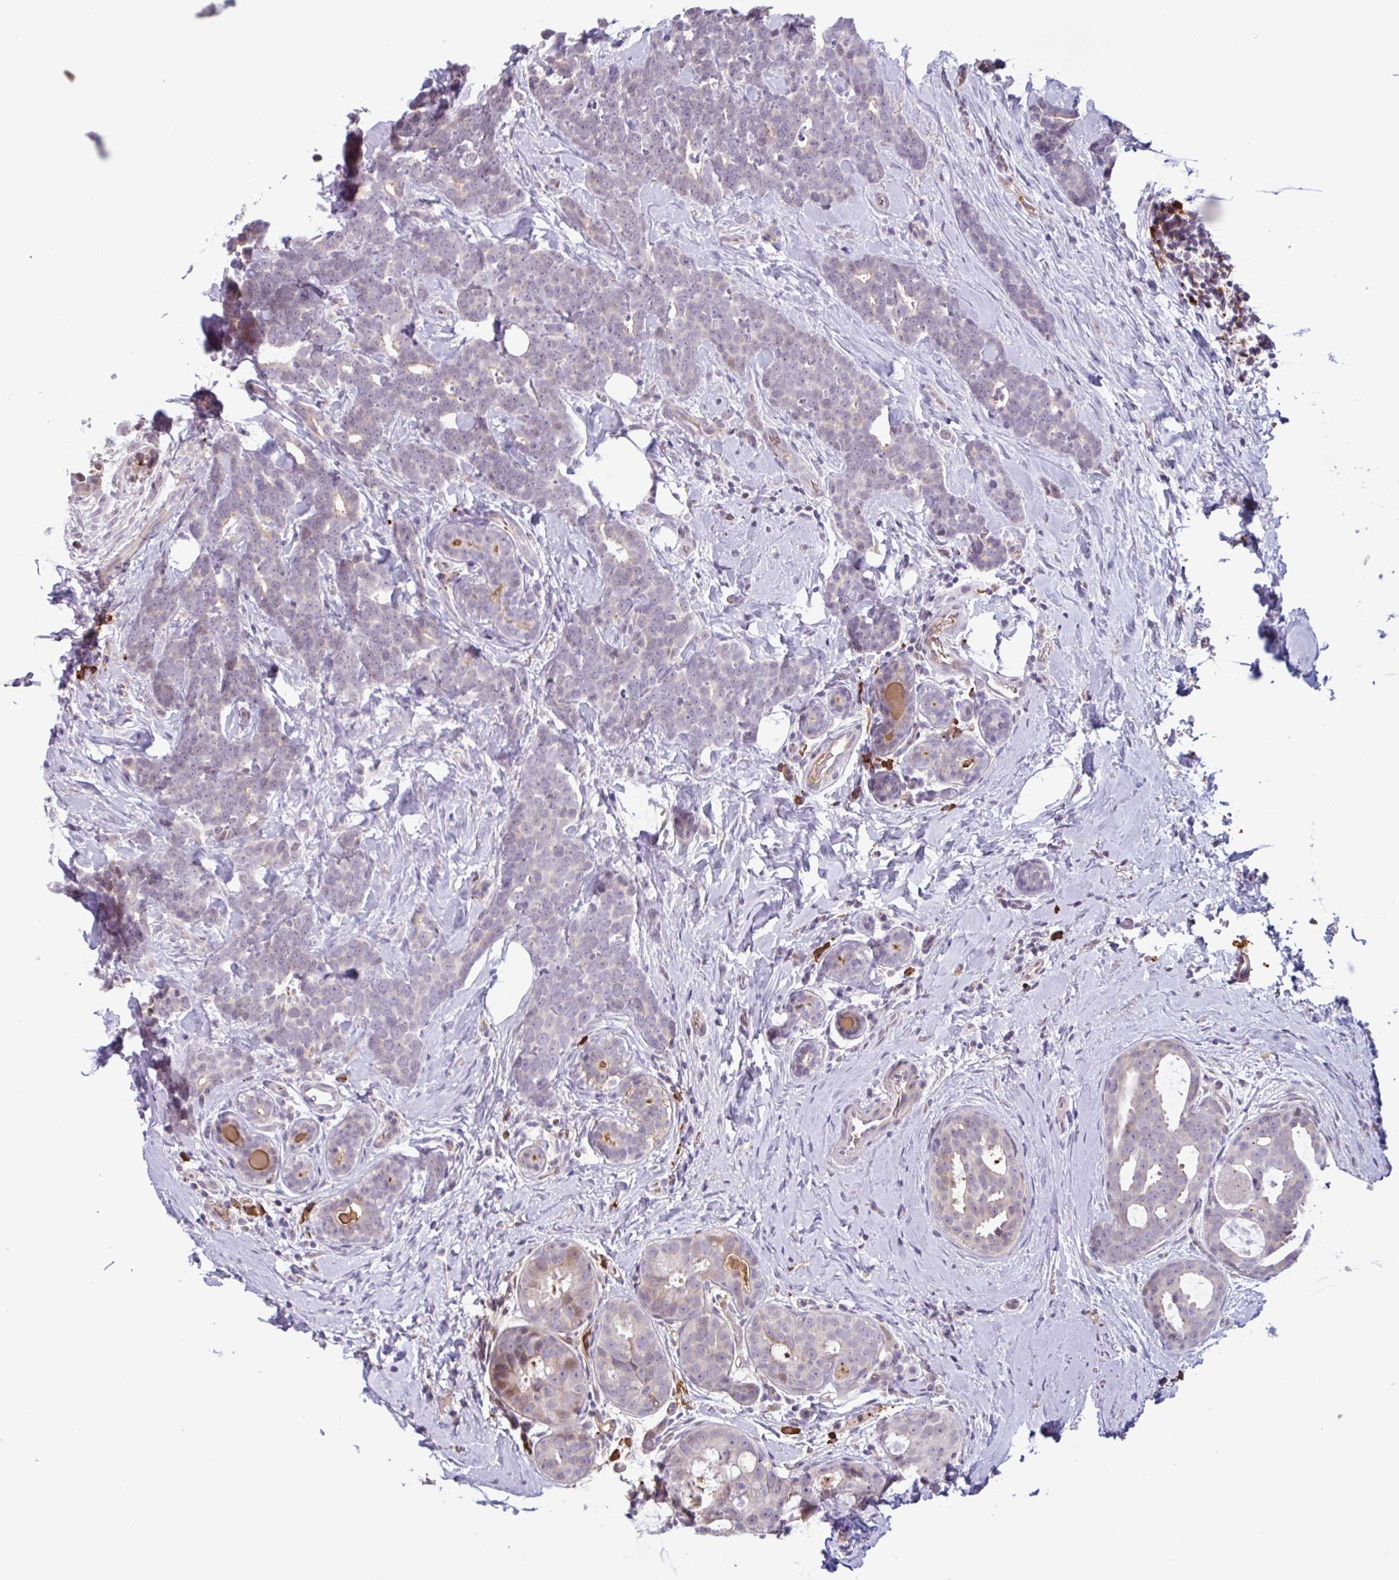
{"staining": {"intensity": "negative", "quantity": "none", "location": "none"}, "tissue": "breast cancer", "cell_type": "Tumor cells", "image_type": "cancer", "snomed": [{"axis": "morphology", "description": "Duct carcinoma"}, {"axis": "topography", "description": "Breast"}], "caption": "There is no significant positivity in tumor cells of breast cancer.", "gene": "TAF1D", "patient": {"sex": "female", "age": 71}}